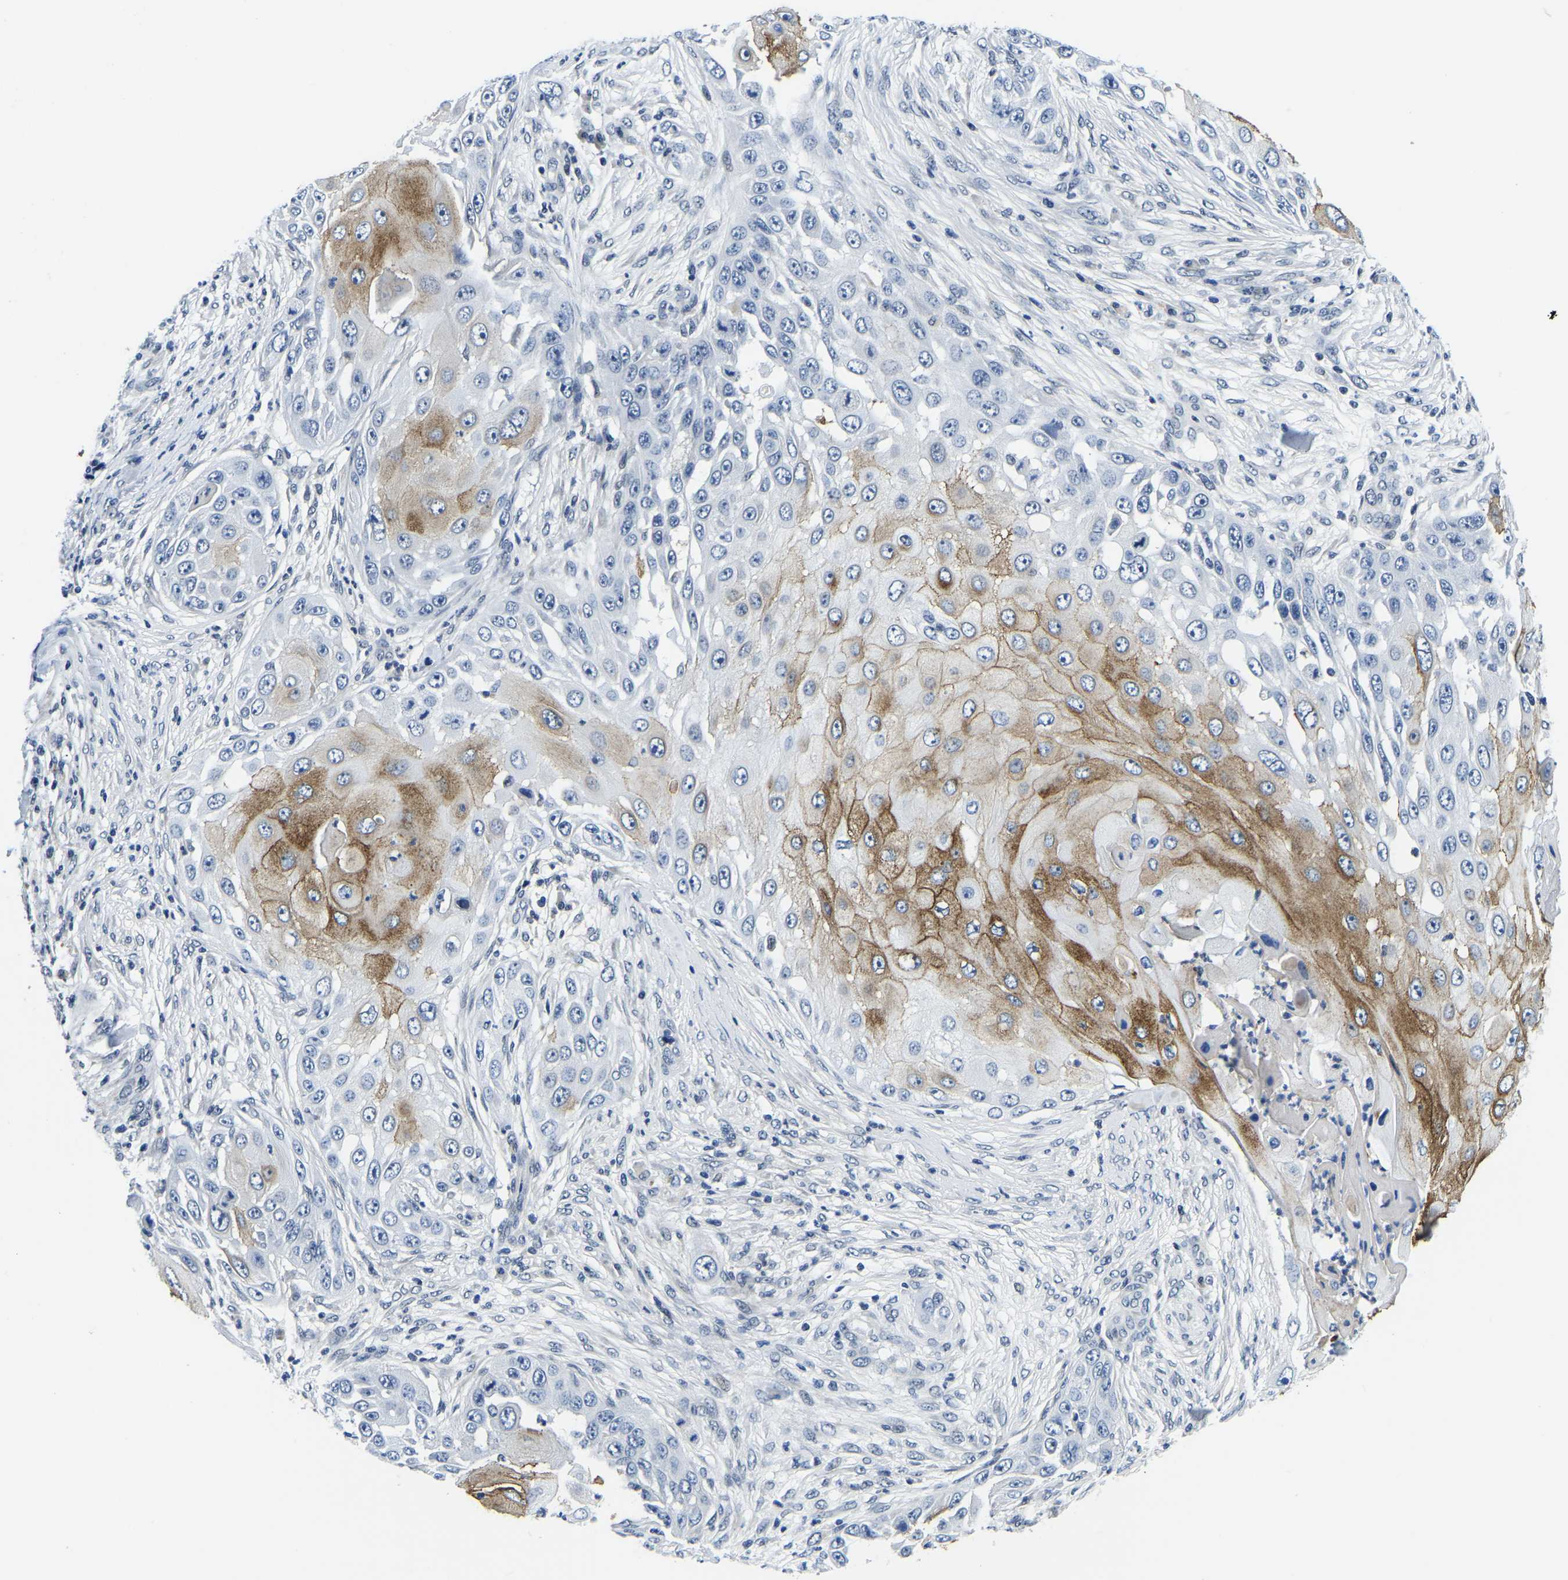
{"staining": {"intensity": "moderate", "quantity": "25%-75%", "location": "cytoplasmic/membranous"}, "tissue": "skin cancer", "cell_type": "Tumor cells", "image_type": "cancer", "snomed": [{"axis": "morphology", "description": "Squamous cell carcinoma, NOS"}, {"axis": "topography", "description": "Skin"}], "caption": "Immunohistochemical staining of human skin cancer reveals moderate cytoplasmic/membranous protein expression in approximately 25%-75% of tumor cells. The staining is performed using DAB brown chromogen to label protein expression. The nuclei are counter-stained blue using hematoxylin.", "gene": "POLDIP3", "patient": {"sex": "female", "age": 44}}